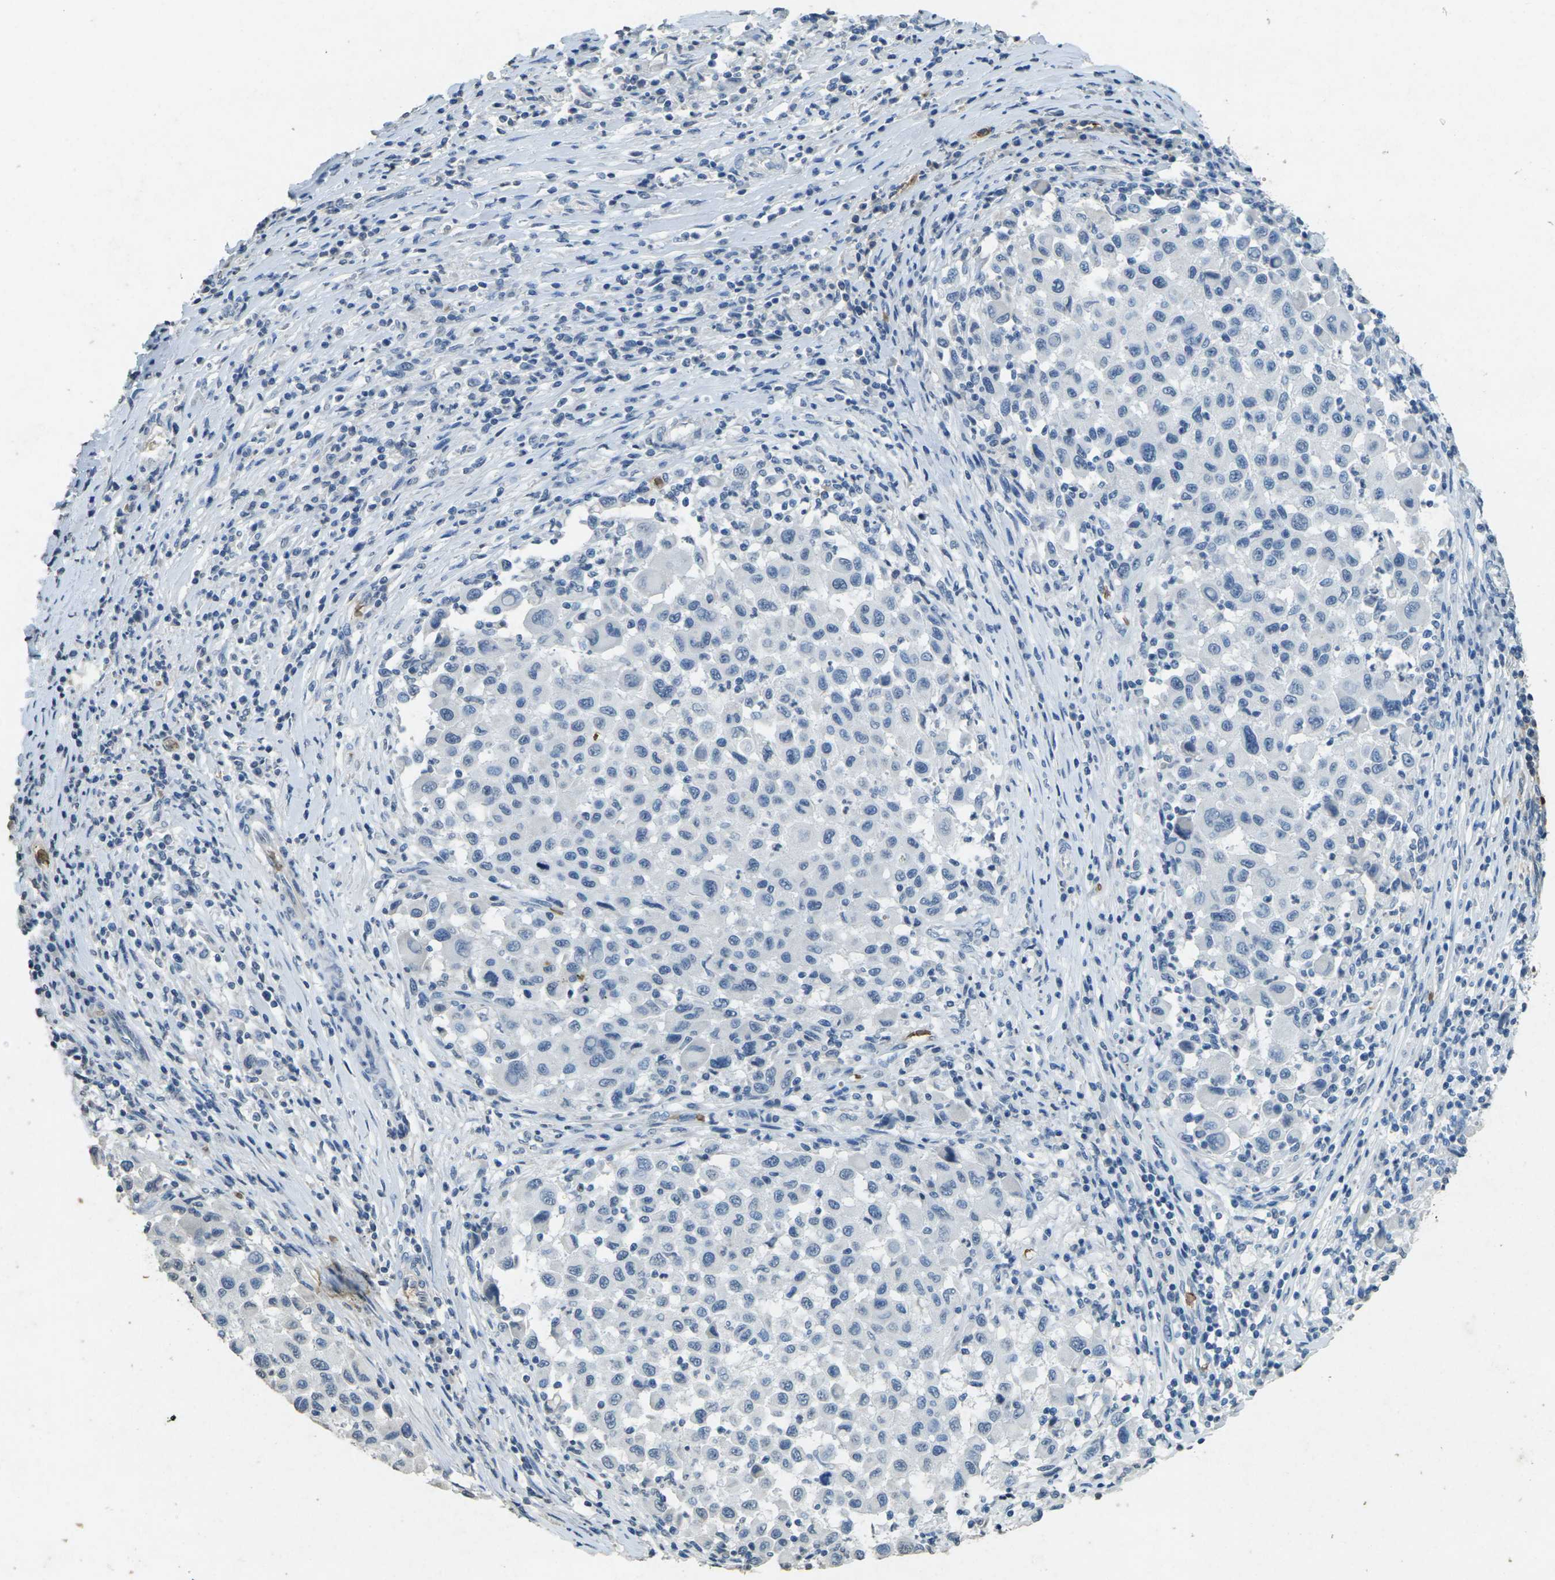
{"staining": {"intensity": "negative", "quantity": "none", "location": "none"}, "tissue": "melanoma", "cell_type": "Tumor cells", "image_type": "cancer", "snomed": [{"axis": "morphology", "description": "Malignant melanoma, Metastatic site"}, {"axis": "topography", "description": "Lymph node"}], "caption": "Image shows no significant protein staining in tumor cells of malignant melanoma (metastatic site).", "gene": "HBB", "patient": {"sex": "male", "age": 61}}